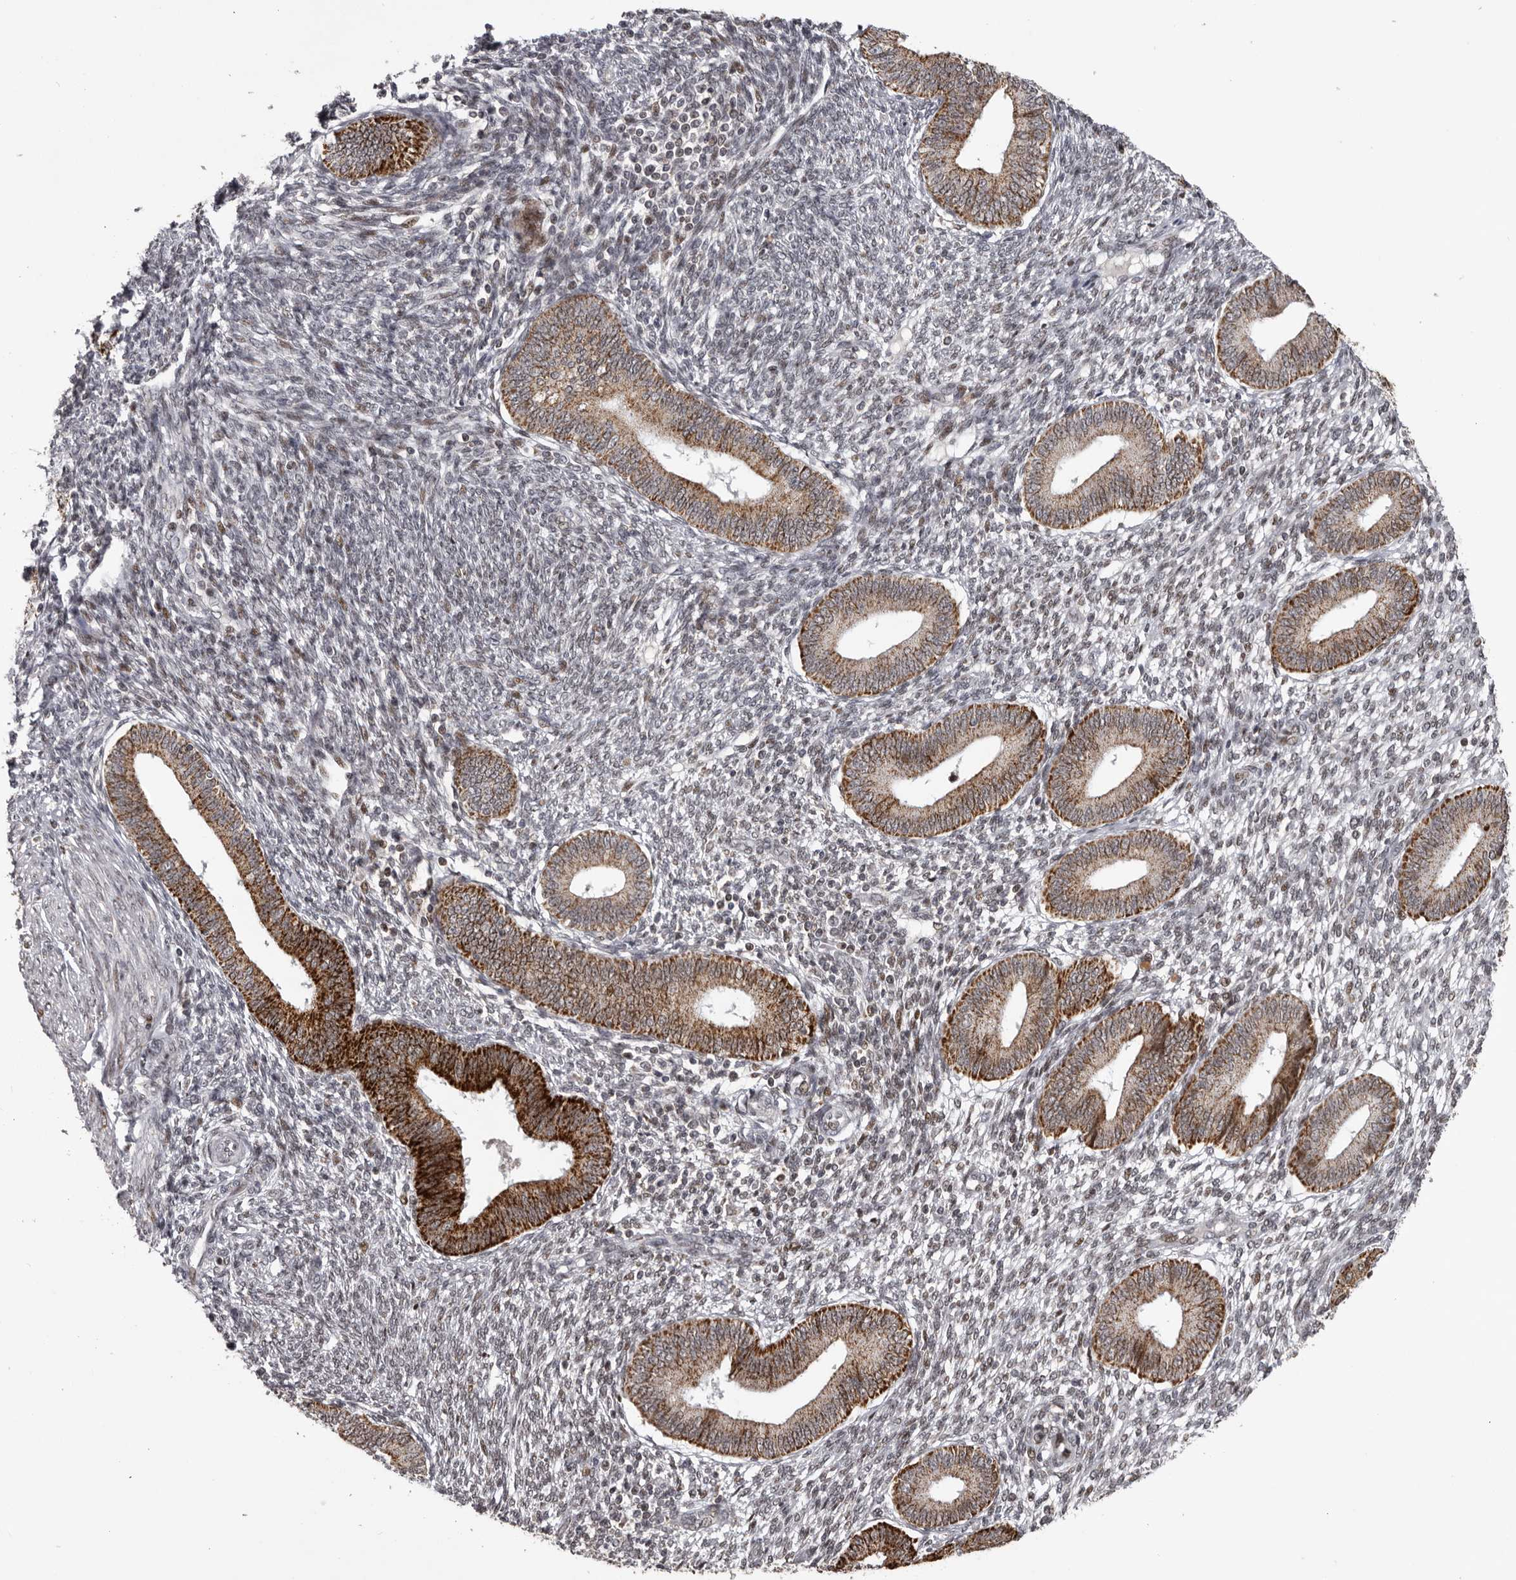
{"staining": {"intensity": "weak", "quantity": "<25%", "location": "nuclear"}, "tissue": "endometrium", "cell_type": "Cells in endometrial stroma", "image_type": "normal", "snomed": [{"axis": "morphology", "description": "Normal tissue, NOS"}, {"axis": "topography", "description": "Endometrium"}], "caption": "Immunohistochemistry histopathology image of benign human endometrium stained for a protein (brown), which shows no expression in cells in endometrial stroma.", "gene": "C17orf99", "patient": {"sex": "female", "age": 46}}